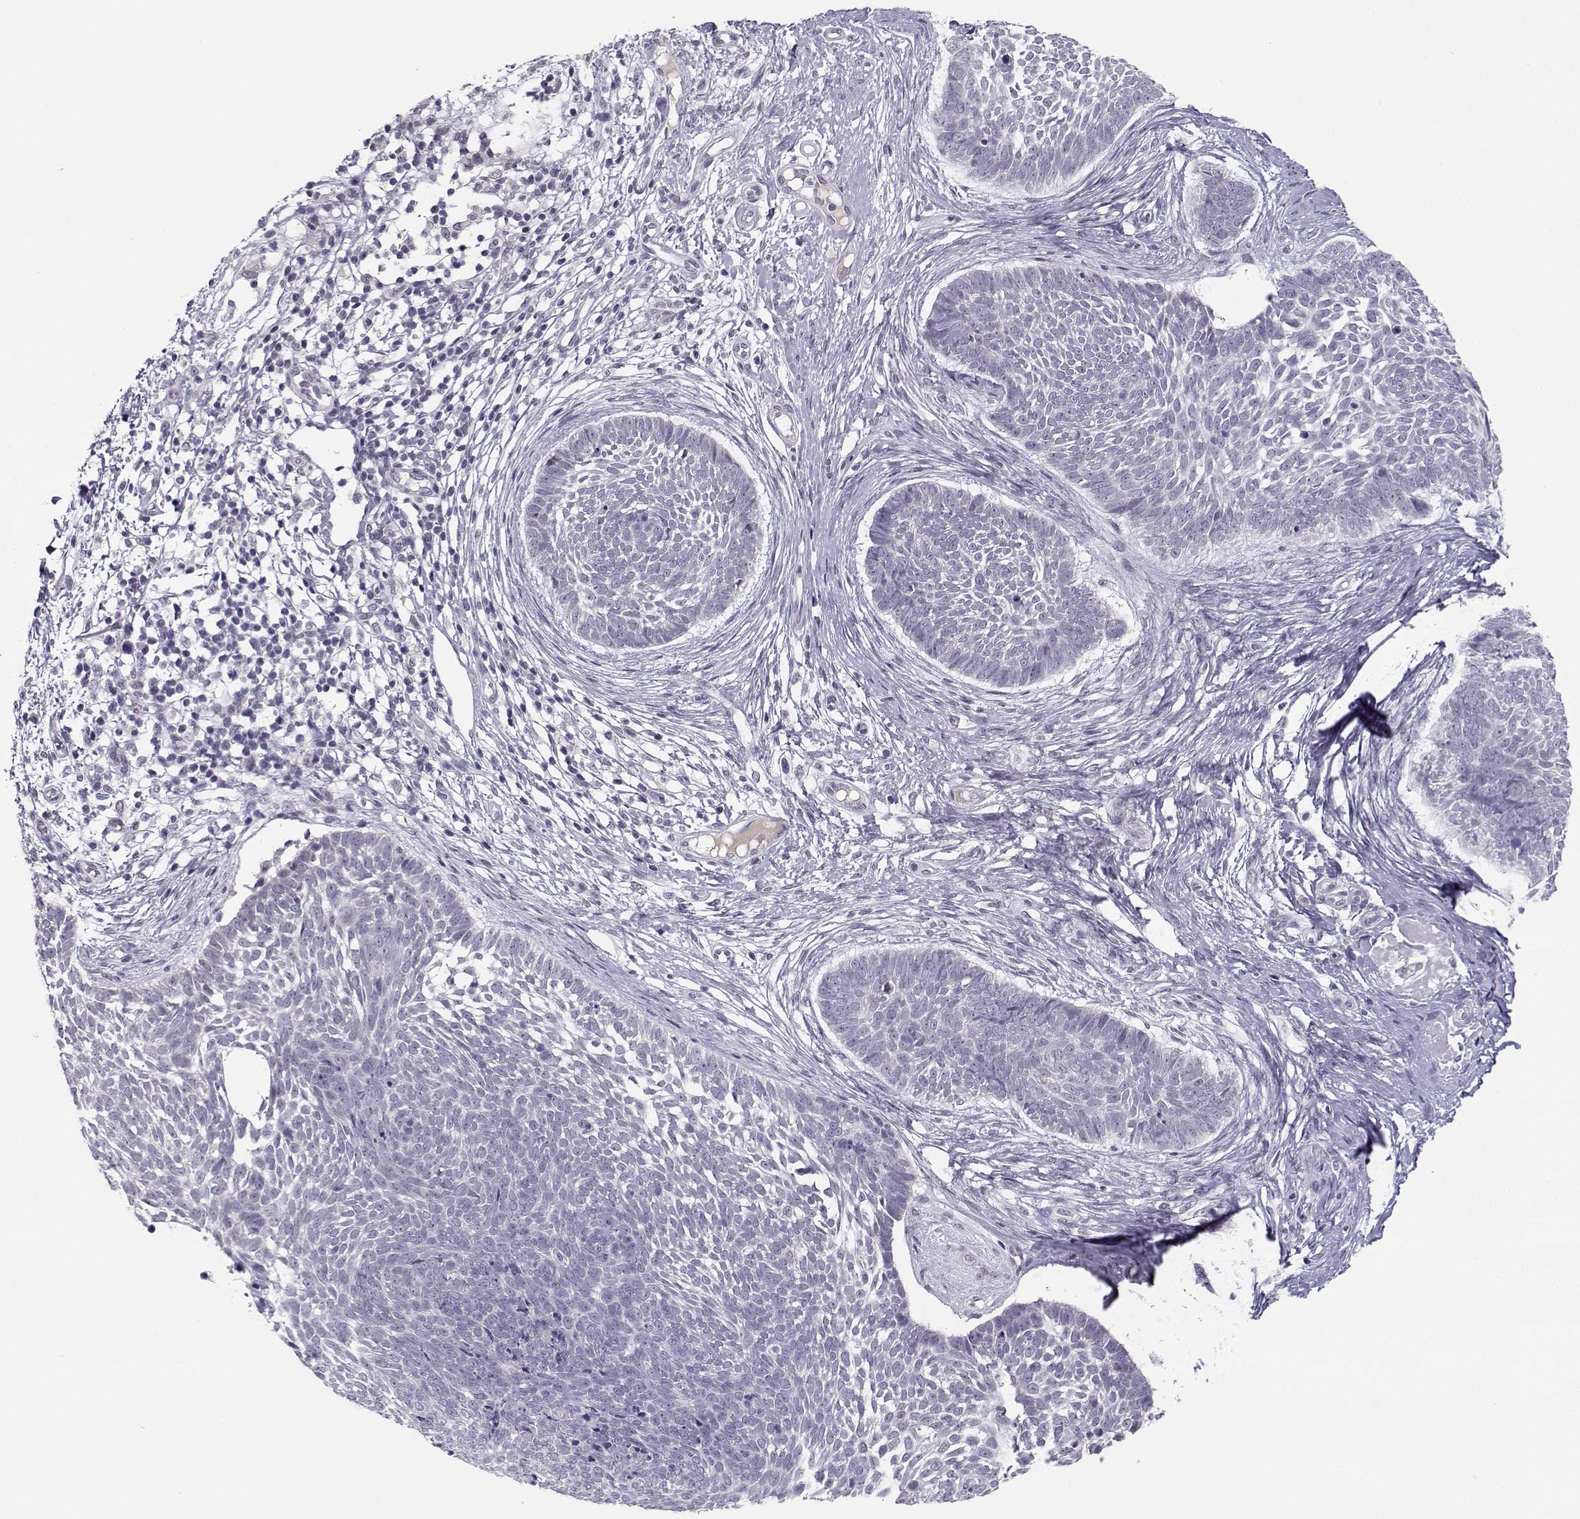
{"staining": {"intensity": "negative", "quantity": "none", "location": "none"}, "tissue": "skin cancer", "cell_type": "Tumor cells", "image_type": "cancer", "snomed": [{"axis": "morphology", "description": "Basal cell carcinoma"}, {"axis": "topography", "description": "Skin"}], "caption": "This is an IHC micrograph of skin cancer (basal cell carcinoma). There is no expression in tumor cells.", "gene": "C16orf86", "patient": {"sex": "male", "age": 85}}